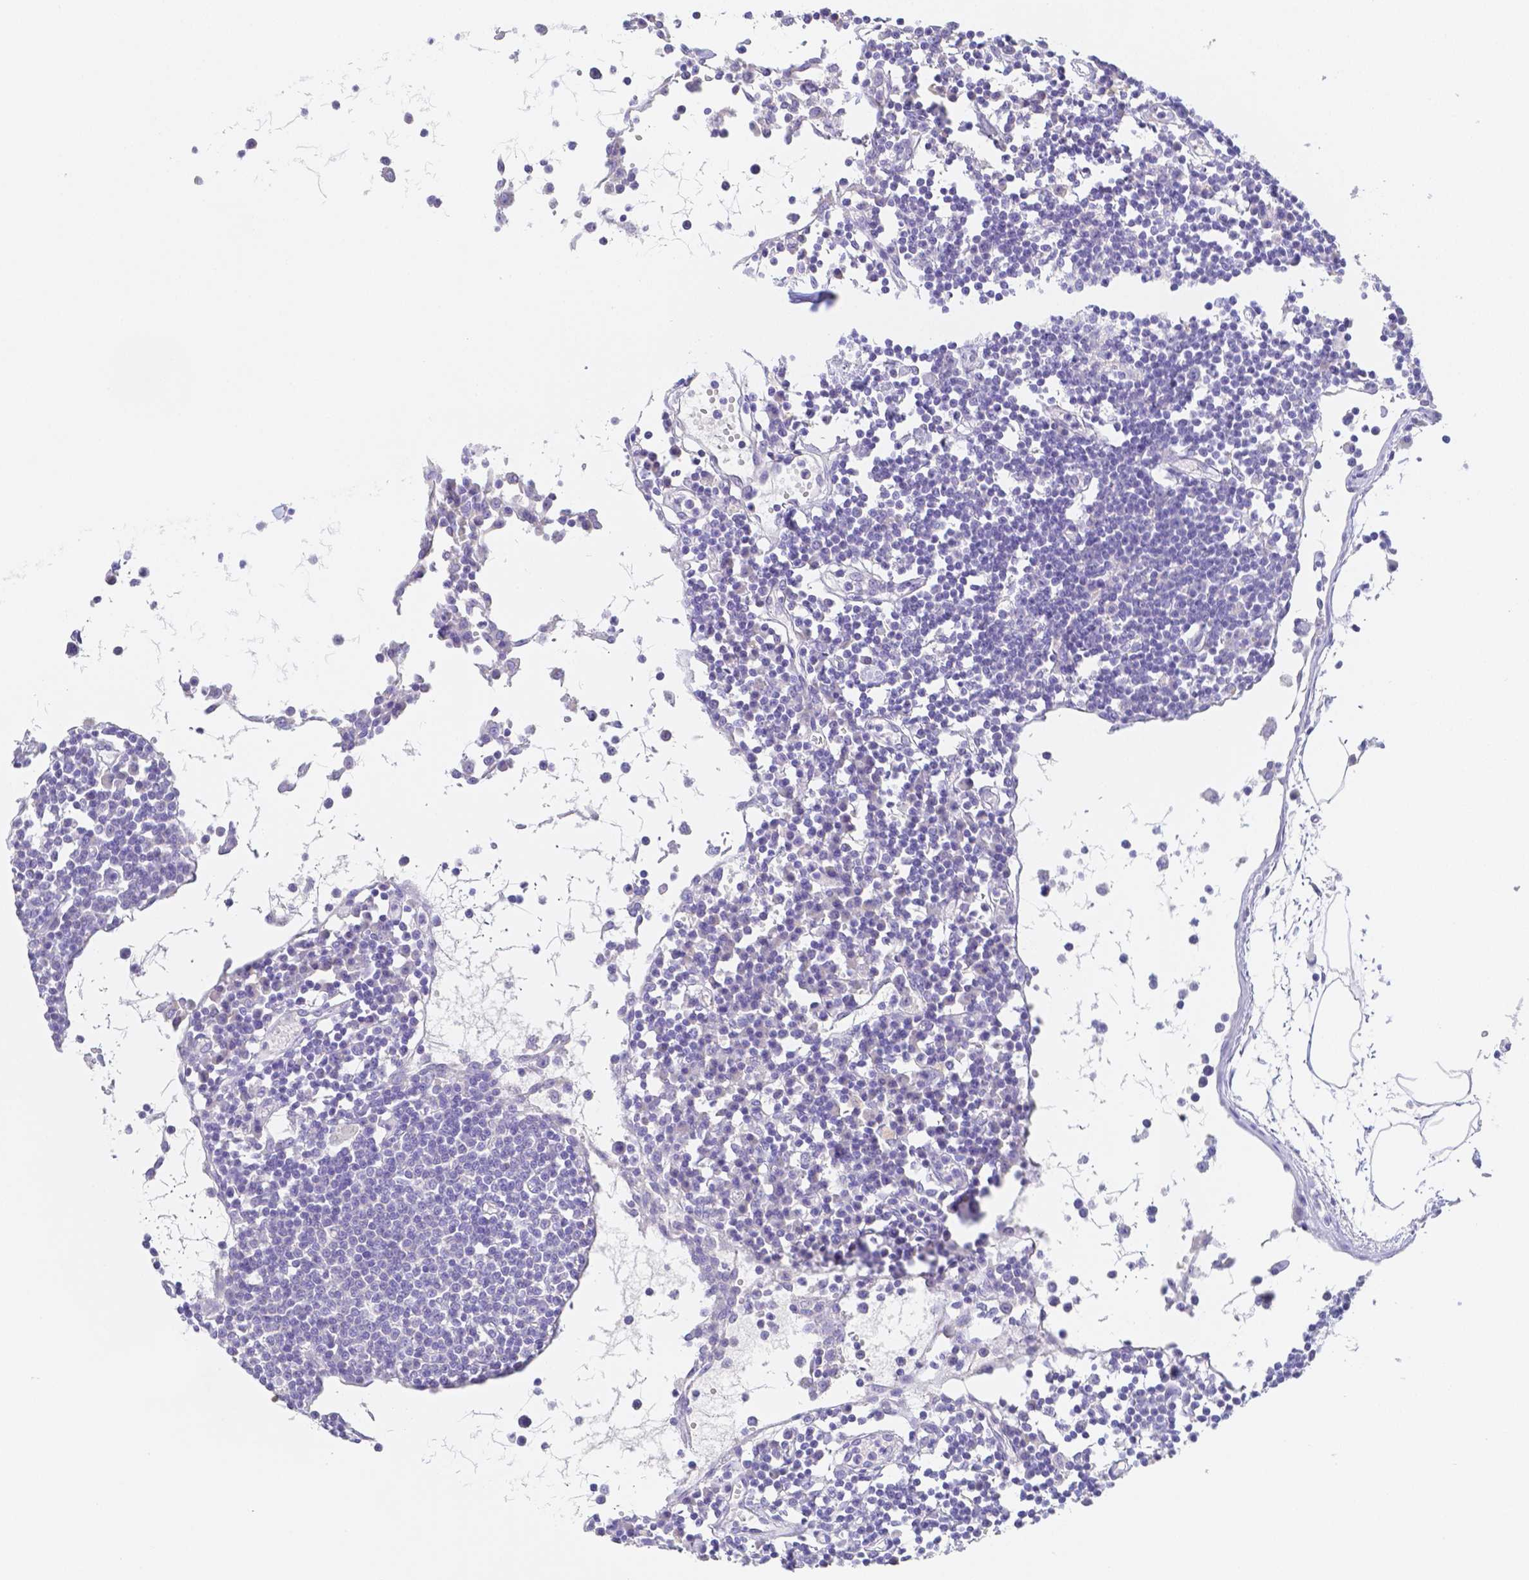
{"staining": {"intensity": "negative", "quantity": "none", "location": "none"}, "tissue": "lymph node", "cell_type": "Germinal center cells", "image_type": "normal", "snomed": [{"axis": "morphology", "description": "Normal tissue, NOS"}, {"axis": "topography", "description": "Lymph node"}], "caption": "A micrograph of lymph node stained for a protein shows no brown staining in germinal center cells. (DAB immunohistochemistry (IHC) with hematoxylin counter stain).", "gene": "ZG16B", "patient": {"sex": "female", "age": 78}}